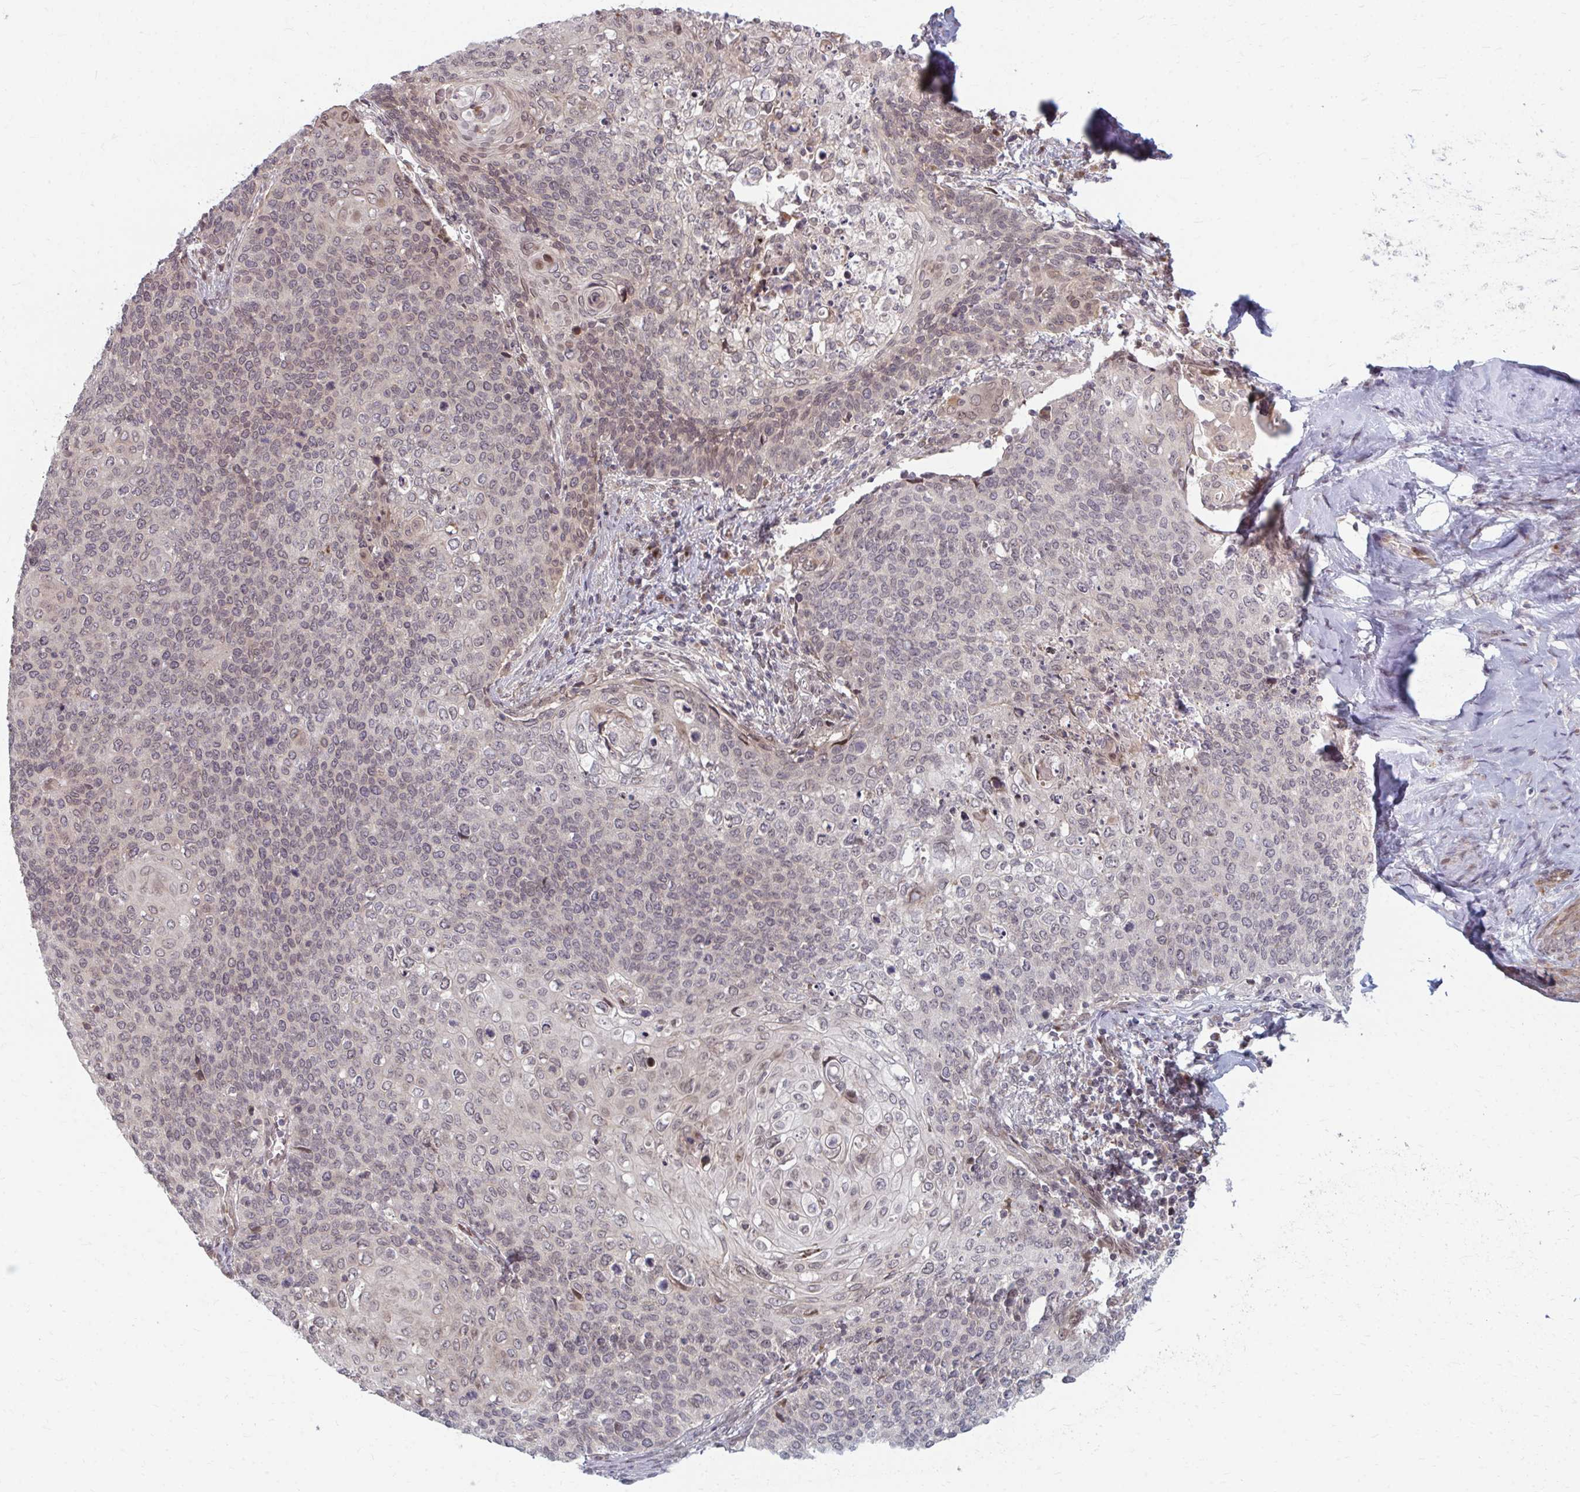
{"staining": {"intensity": "weak", "quantity": "<25%", "location": "nuclear"}, "tissue": "cervical cancer", "cell_type": "Tumor cells", "image_type": "cancer", "snomed": [{"axis": "morphology", "description": "Squamous cell carcinoma, NOS"}, {"axis": "topography", "description": "Cervix"}], "caption": "IHC micrograph of neoplastic tissue: human cervical cancer stained with DAB (3,3'-diaminobenzidine) demonstrates no significant protein staining in tumor cells. Brightfield microscopy of immunohistochemistry stained with DAB (brown) and hematoxylin (blue), captured at high magnification.", "gene": "ZNF285", "patient": {"sex": "female", "age": 39}}